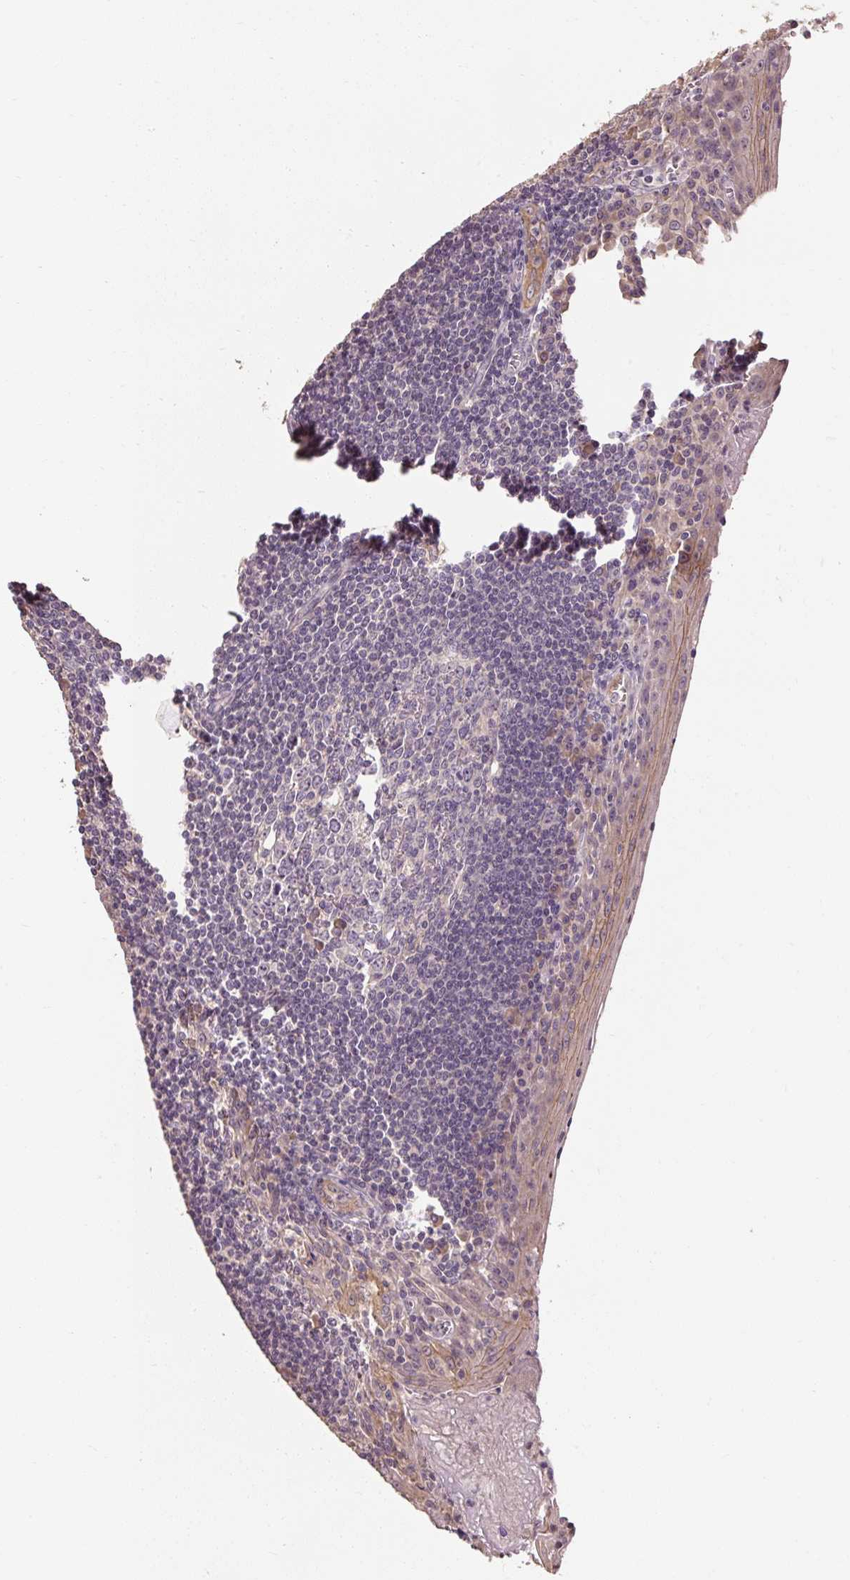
{"staining": {"intensity": "weak", "quantity": "<25%", "location": "cytoplasmic/membranous"}, "tissue": "tonsil", "cell_type": "Germinal center cells", "image_type": "normal", "snomed": [{"axis": "morphology", "description": "Normal tissue, NOS"}, {"axis": "topography", "description": "Tonsil"}], "caption": "Tonsil was stained to show a protein in brown. There is no significant positivity in germinal center cells.", "gene": "CFAP65", "patient": {"sex": "male", "age": 27}}